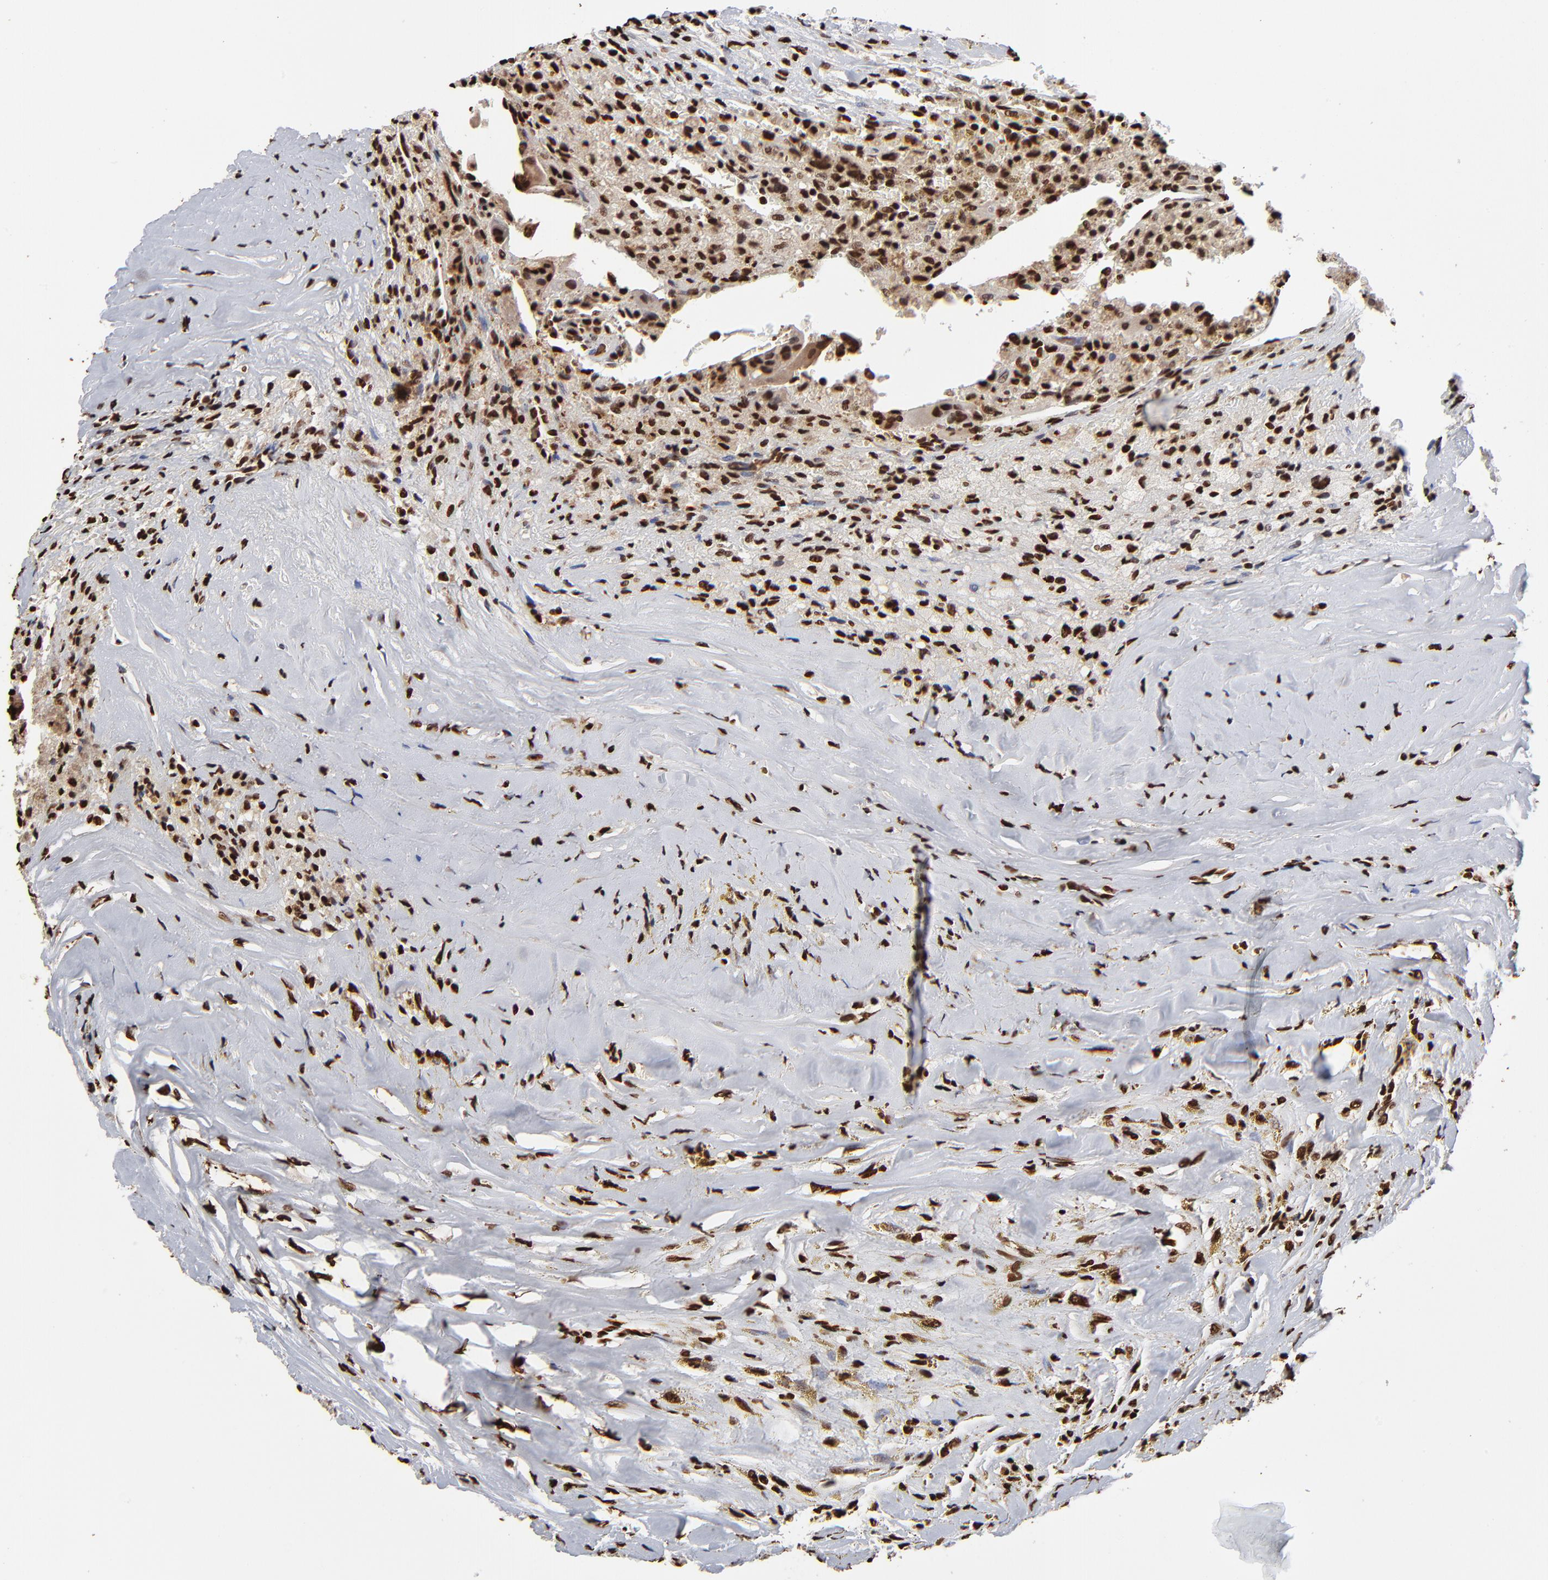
{"staining": {"intensity": "strong", "quantity": ">75%", "location": "nuclear"}, "tissue": "thyroid cancer", "cell_type": "Tumor cells", "image_type": "cancer", "snomed": [{"axis": "morphology", "description": "Papillary adenocarcinoma, NOS"}, {"axis": "topography", "description": "Thyroid gland"}], "caption": "DAB (3,3'-diaminobenzidine) immunohistochemical staining of human thyroid papillary adenocarcinoma demonstrates strong nuclear protein staining in approximately >75% of tumor cells. (DAB (3,3'-diaminobenzidine) IHC, brown staining for protein, blue staining for nuclei).", "gene": "ZNF544", "patient": {"sex": "male", "age": 87}}